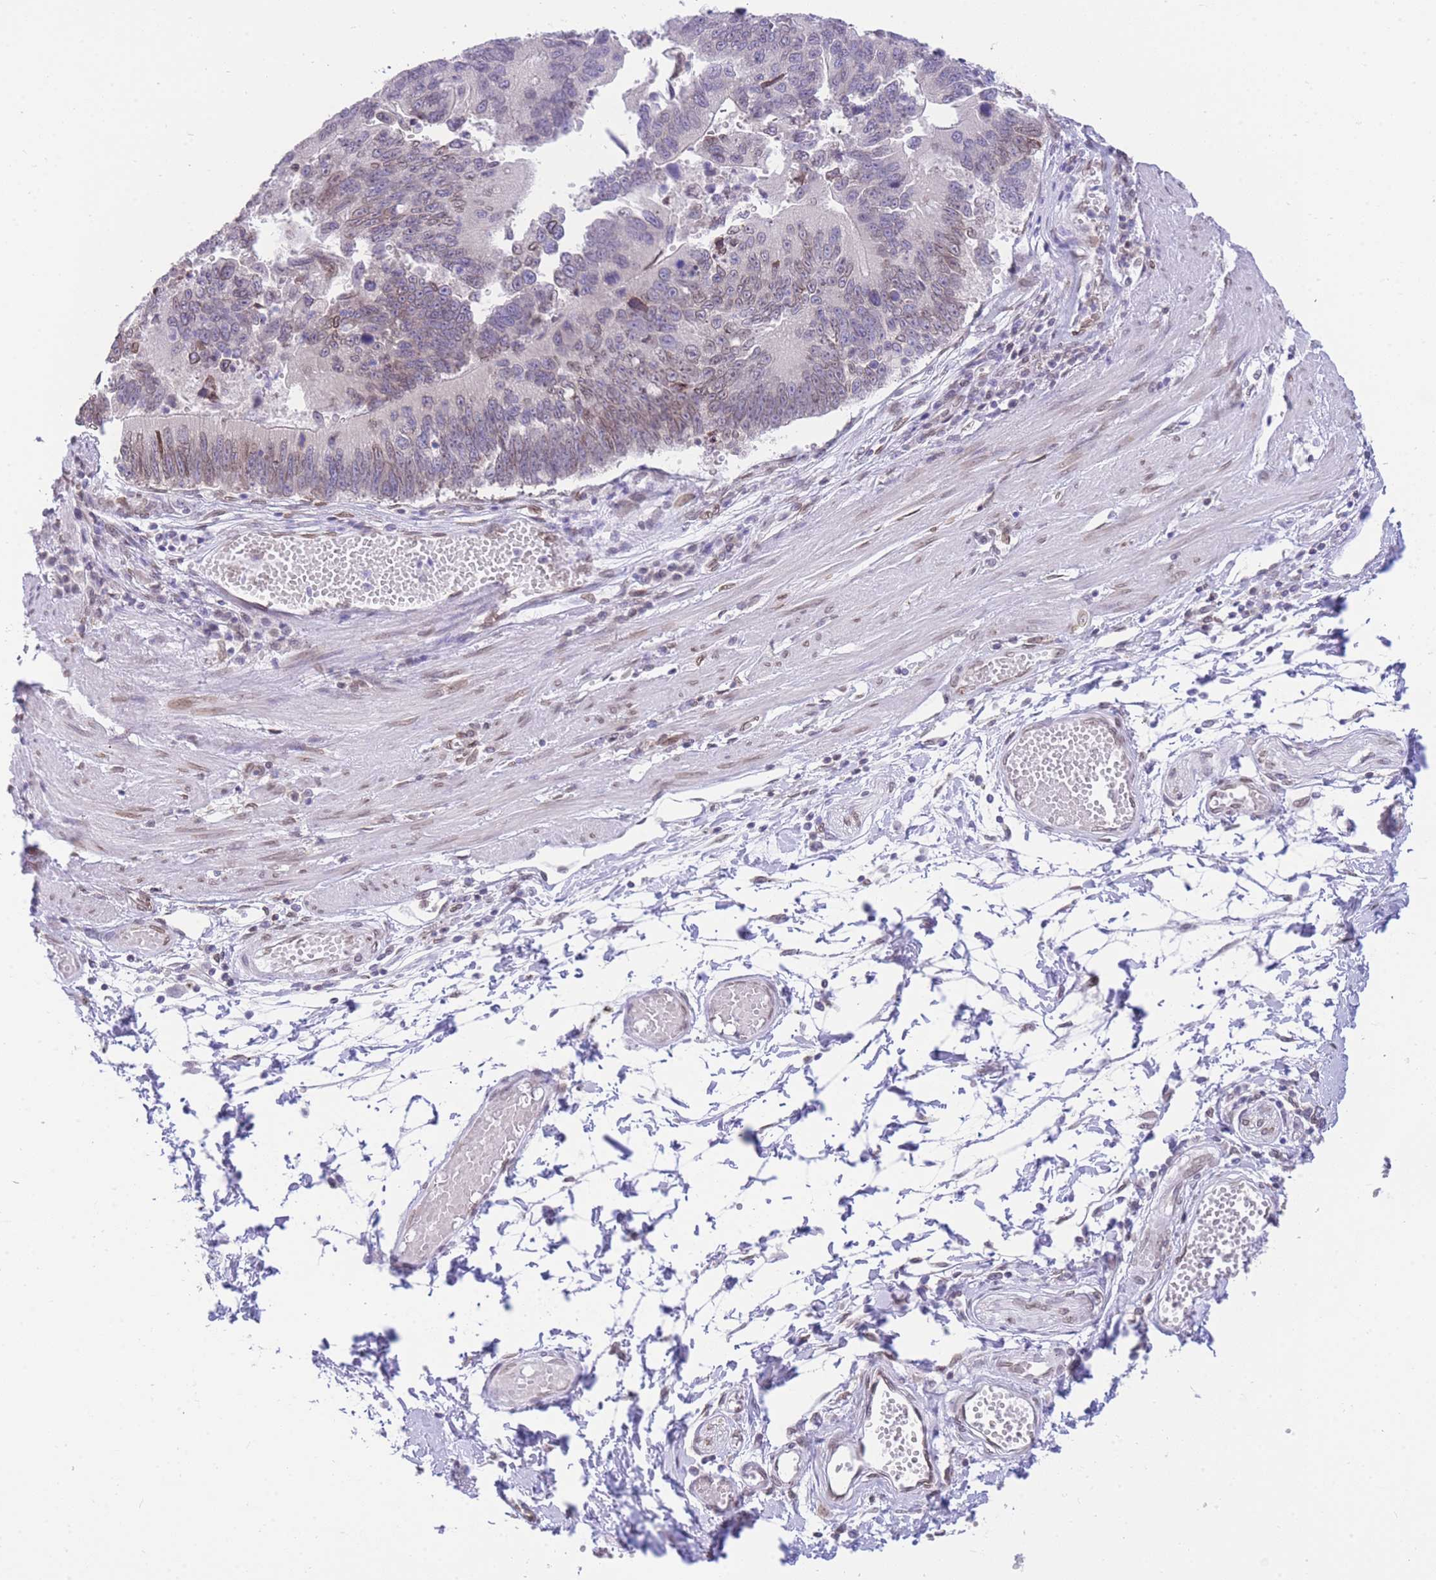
{"staining": {"intensity": "weak", "quantity": "25%-75%", "location": "nuclear"}, "tissue": "stomach cancer", "cell_type": "Tumor cells", "image_type": "cancer", "snomed": [{"axis": "morphology", "description": "Adenocarcinoma, NOS"}, {"axis": "topography", "description": "Stomach"}], "caption": "A micrograph showing weak nuclear expression in approximately 25%-75% of tumor cells in adenocarcinoma (stomach), as visualized by brown immunohistochemical staining.", "gene": "OR10AD1", "patient": {"sex": "male", "age": 59}}